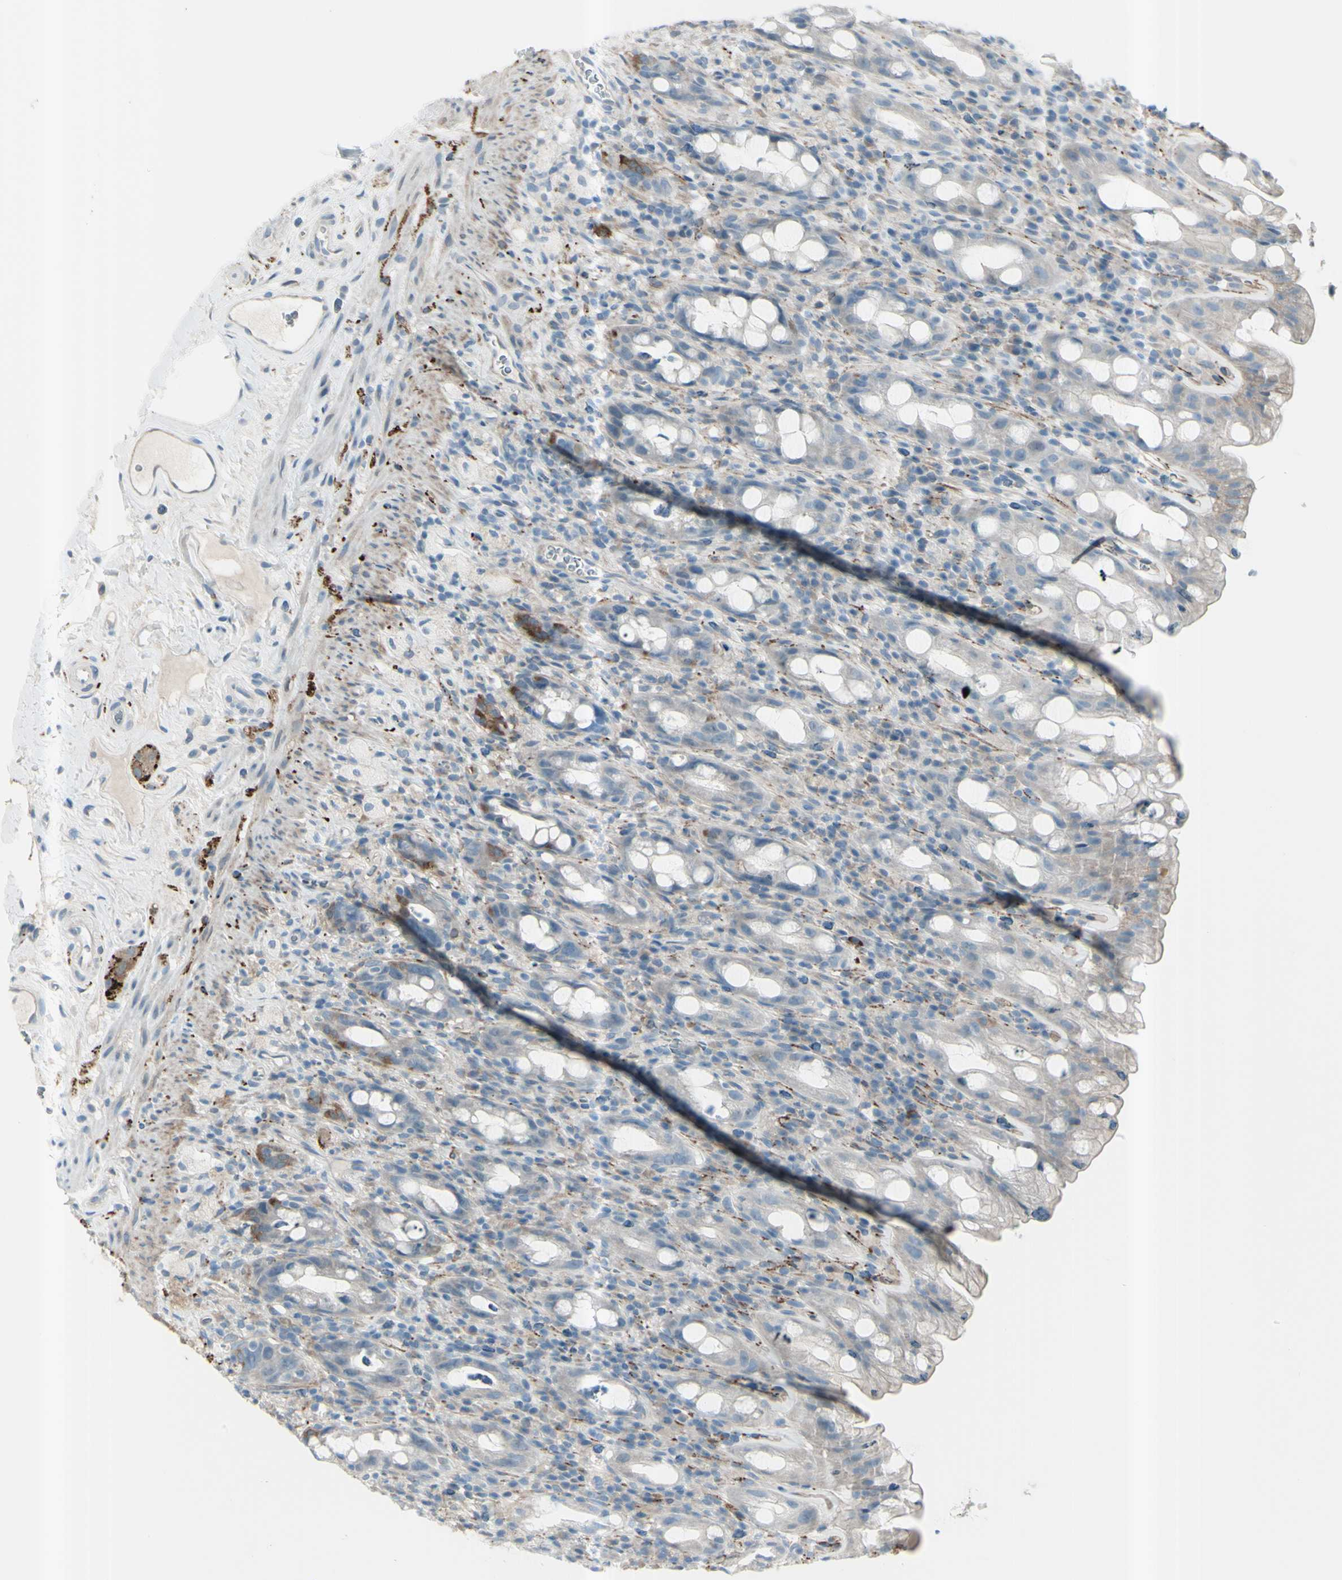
{"staining": {"intensity": "weak", "quantity": "<25%", "location": "cytoplasmic/membranous"}, "tissue": "rectum", "cell_type": "Glandular cells", "image_type": "normal", "snomed": [{"axis": "morphology", "description": "Normal tissue, NOS"}, {"axis": "topography", "description": "Rectum"}], "caption": "Rectum was stained to show a protein in brown. There is no significant positivity in glandular cells. Nuclei are stained in blue.", "gene": "GPR34", "patient": {"sex": "male", "age": 44}}